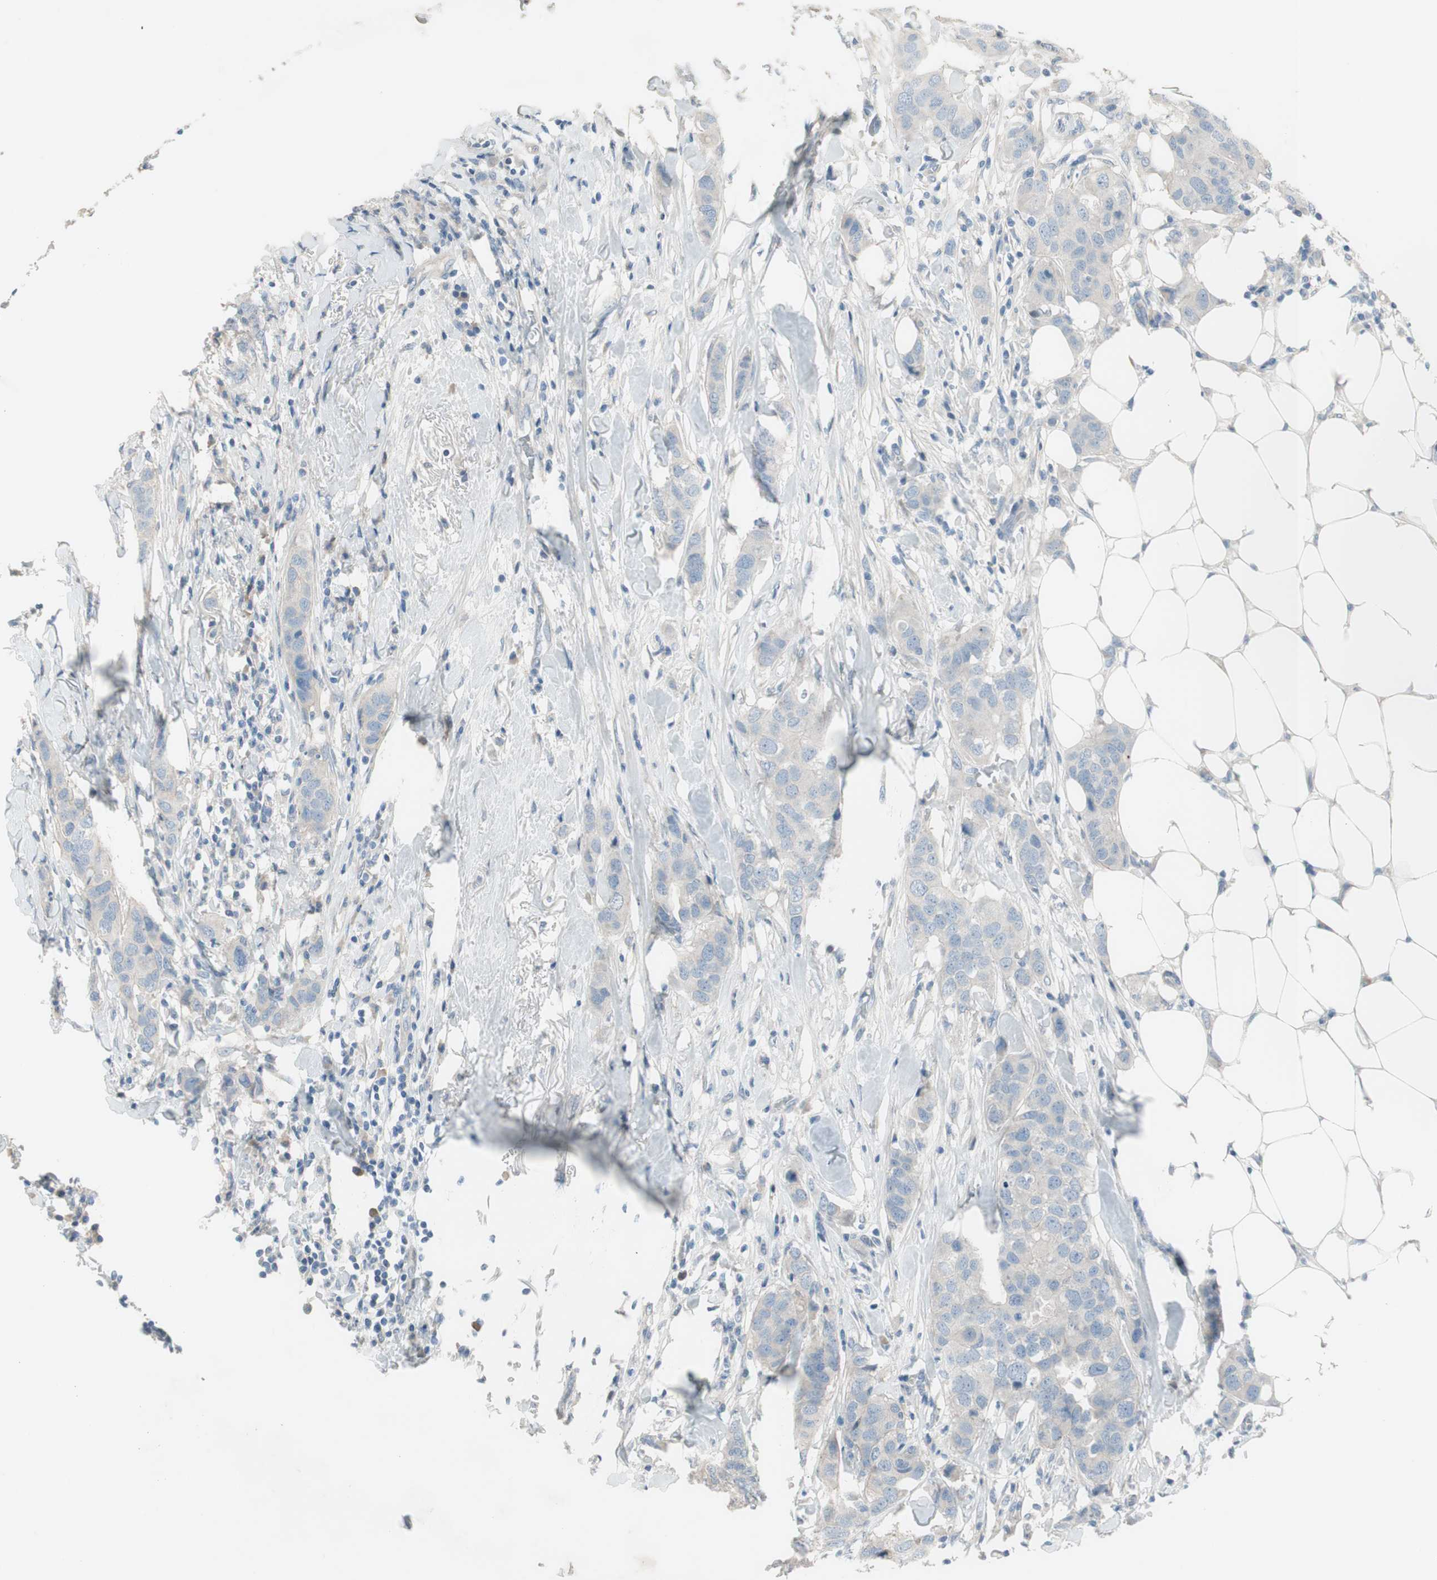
{"staining": {"intensity": "negative", "quantity": "none", "location": "none"}, "tissue": "breast cancer", "cell_type": "Tumor cells", "image_type": "cancer", "snomed": [{"axis": "morphology", "description": "Duct carcinoma"}, {"axis": "topography", "description": "Breast"}], "caption": "This is an immunohistochemistry (IHC) histopathology image of breast cancer (infiltrating ductal carcinoma). There is no expression in tumor cells.", "gene": "PRRG4", "patient": {"sex": "female", "age": 50}}